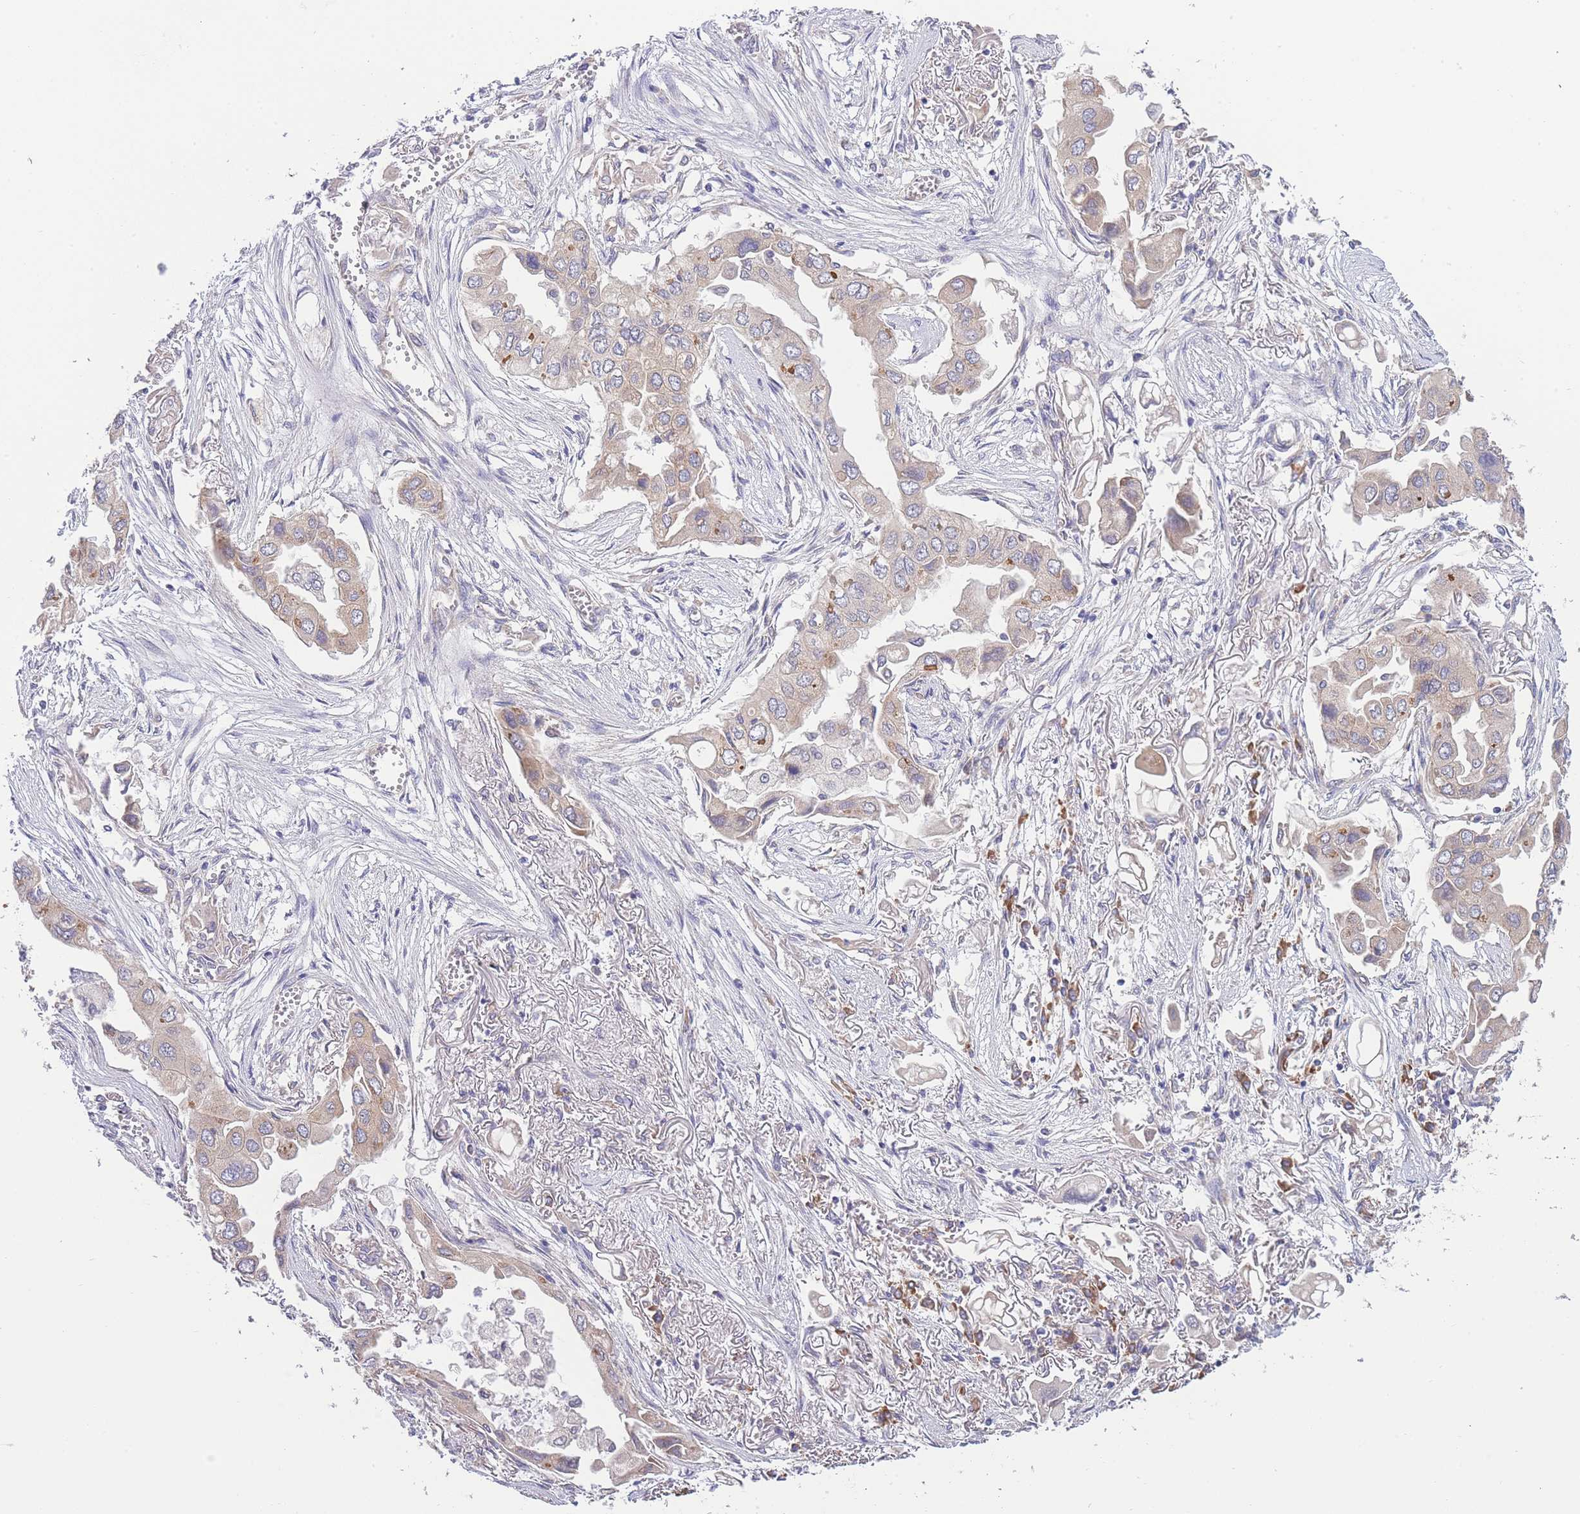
{"staining": {"intensity": "weak", "quantity": ">75%", "location": "cytoplasmic/membranous"}, "tissue": "lung cancer", "cell_type": "Tumor cells", "image_type": "cancer", "snomed": [{"axis": "morphology", "description": "Adenocarcinoma, NOS"}, {"axis": "topography", "description": "Lung"}], "caption": "This is an image of IHC staining of lung cancer (adenocarcinoma), which shows weak staining in the cytoplasmic/membranous of tumor cells.", "gene": "BEX1", "patient": {"sex": "female", "age": 76}}